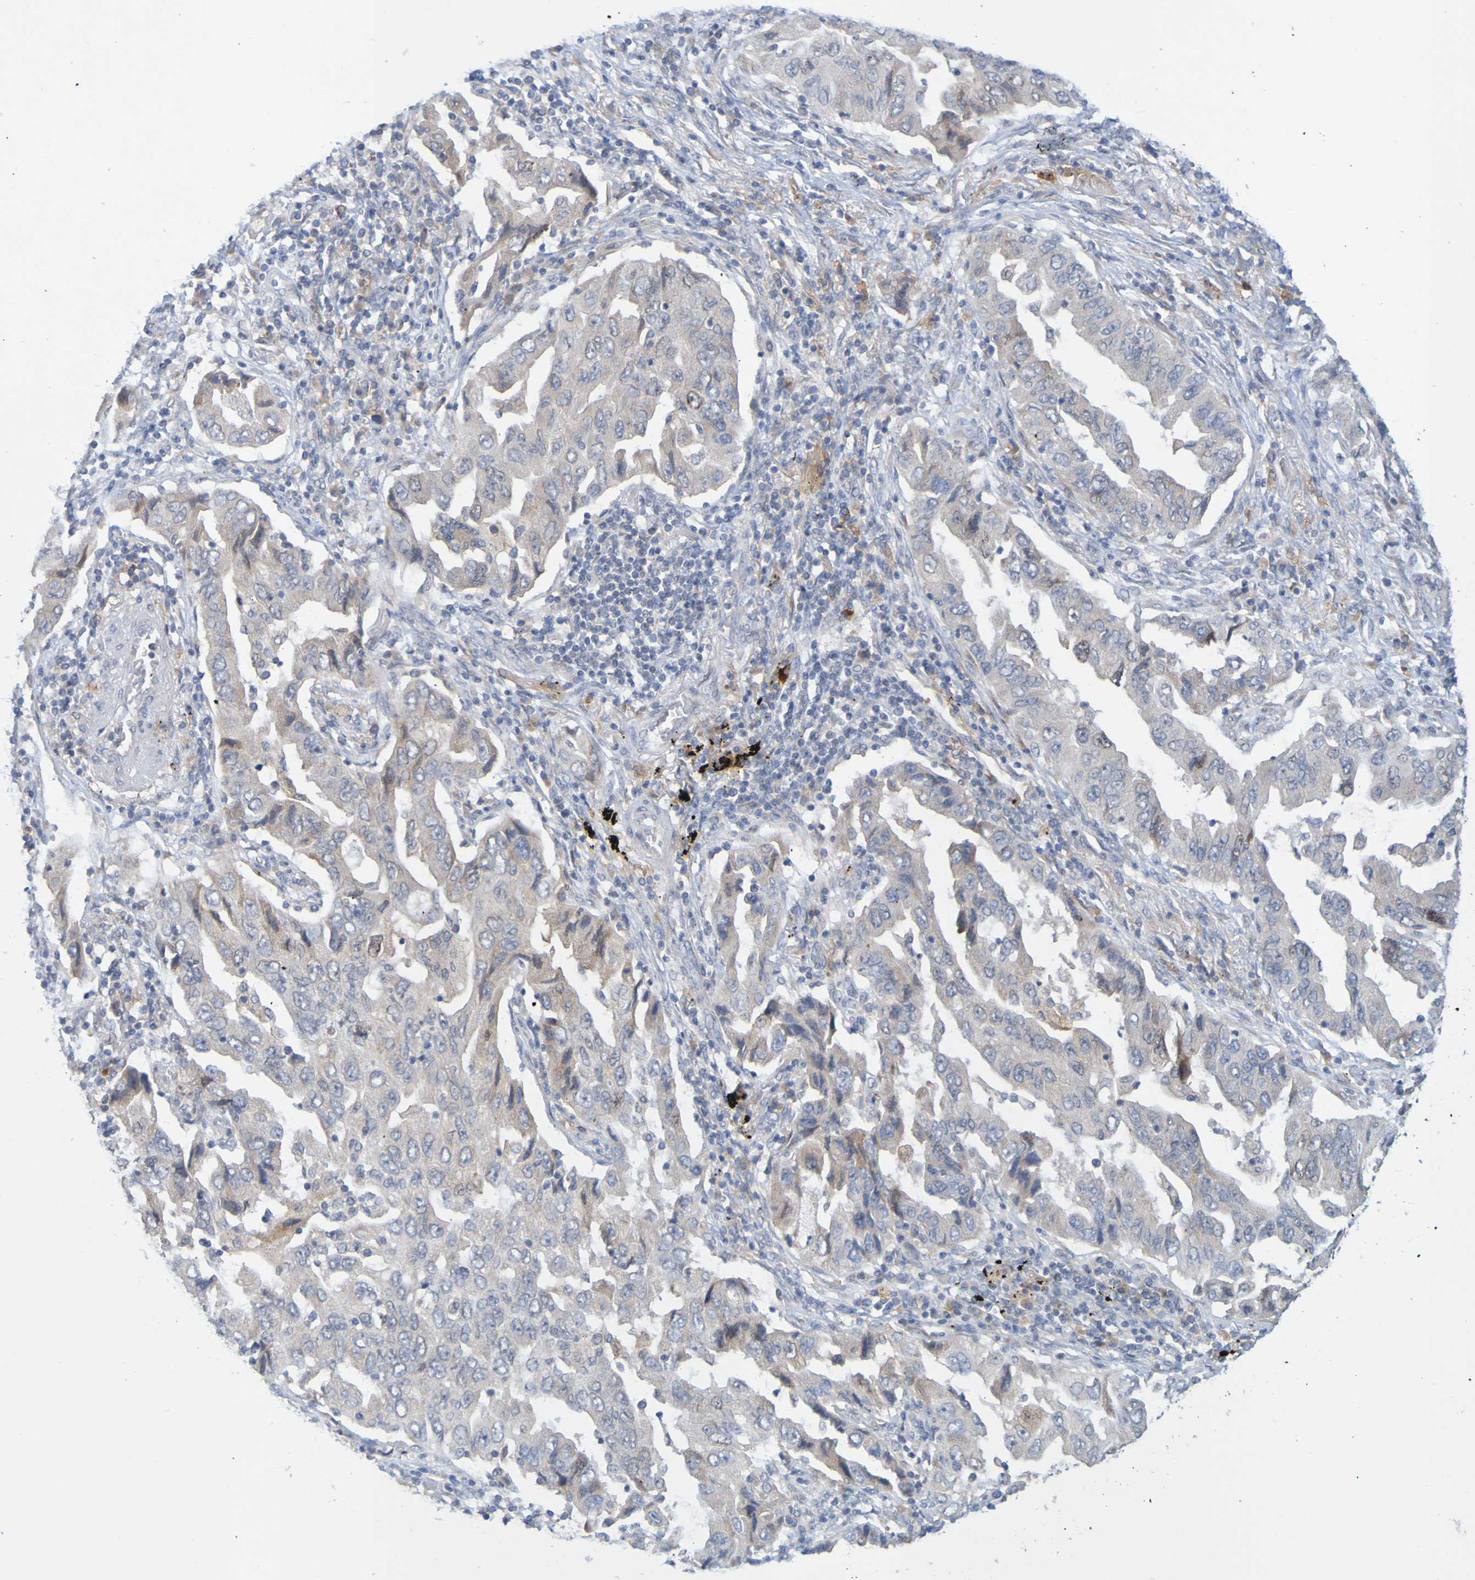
{"staining": {"intensity": "weak", "quantity": "25%-75%", "location": "cytoplasmic/membranous"}, "tissue": "lung cancer", "cell_type": "Tumor cells", "image_type": "cancer", "snomed": [{"axis": "morphology", "description": "Adenocarcinoma, NOS"}, {"axis": "topography", "description": "Lung"}], "caption": "Approximately 25%-75% of tumor cells in human lung cancer (adenocarcinoma) reveal weak cytoplasmic/membranous protein staining as visualized by brown immunohistochemical staining.", "gene": "LILRB5", "patient": {"sex": "female", "age": 65}}